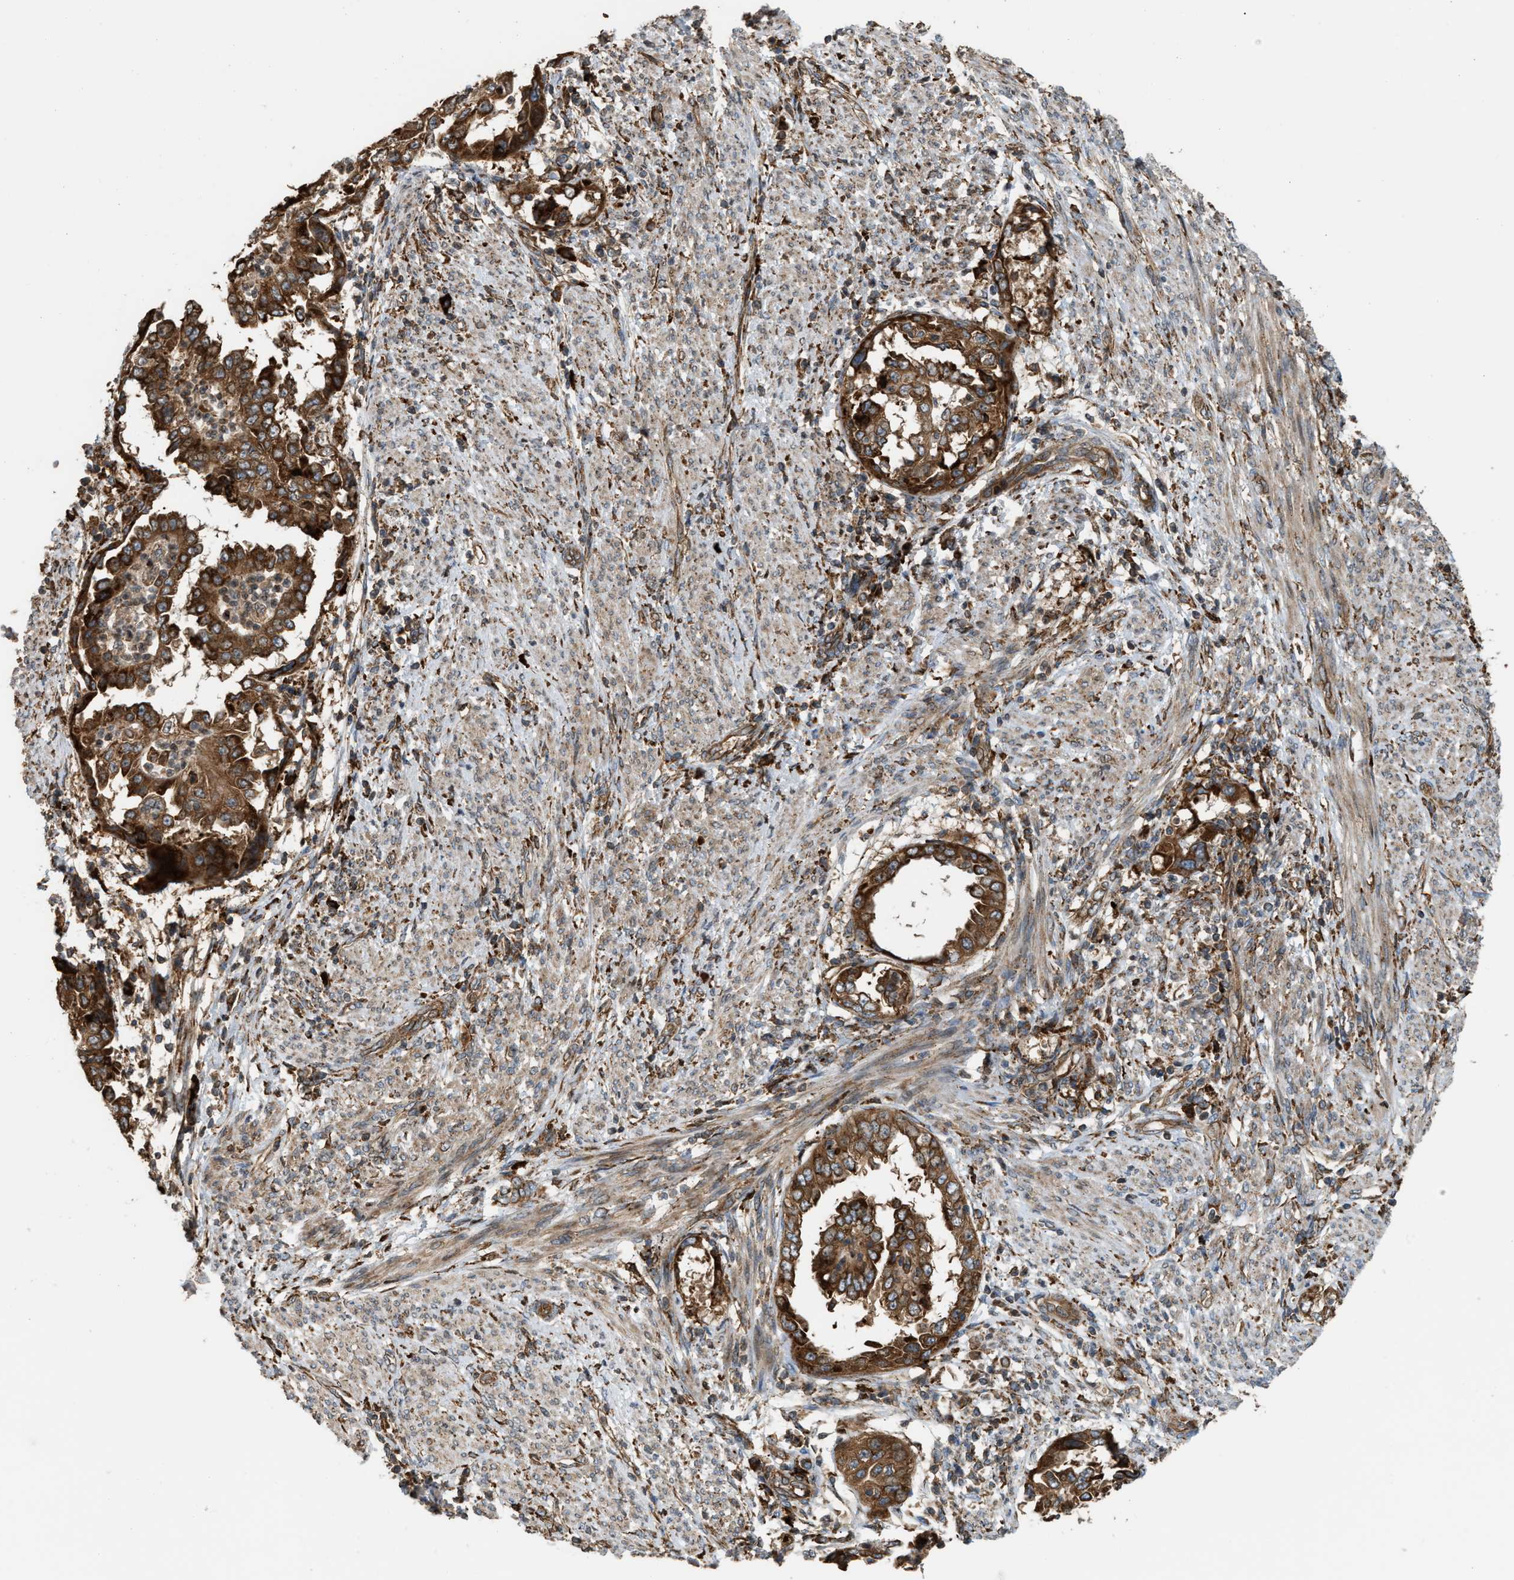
{"staining": {"intensity": "strong", "quantity": ">75%", "location": "cytoplasmic/membranous"}, "tissue": "endometrial cancer", "cell_type": "Tumor cells", "image_type": "cancer", "snomed": [{"axis": "morphology", "description": "Adenocarcinoma, NOS"}, {"axis": "topography", "description": "Endometrium"}], "caption": "Immunohistochemistry (IHC) of endometrial cancer (adenocarcinoma) demonstrates high levels of strong cytoplasmic/membranous expression in about >75% of tumor cells. (Brightfield microscopy of DAB IHC at high magnification).", "gene": "BAIAP2L1", "patient": {"sex": "female", "age": 85}}